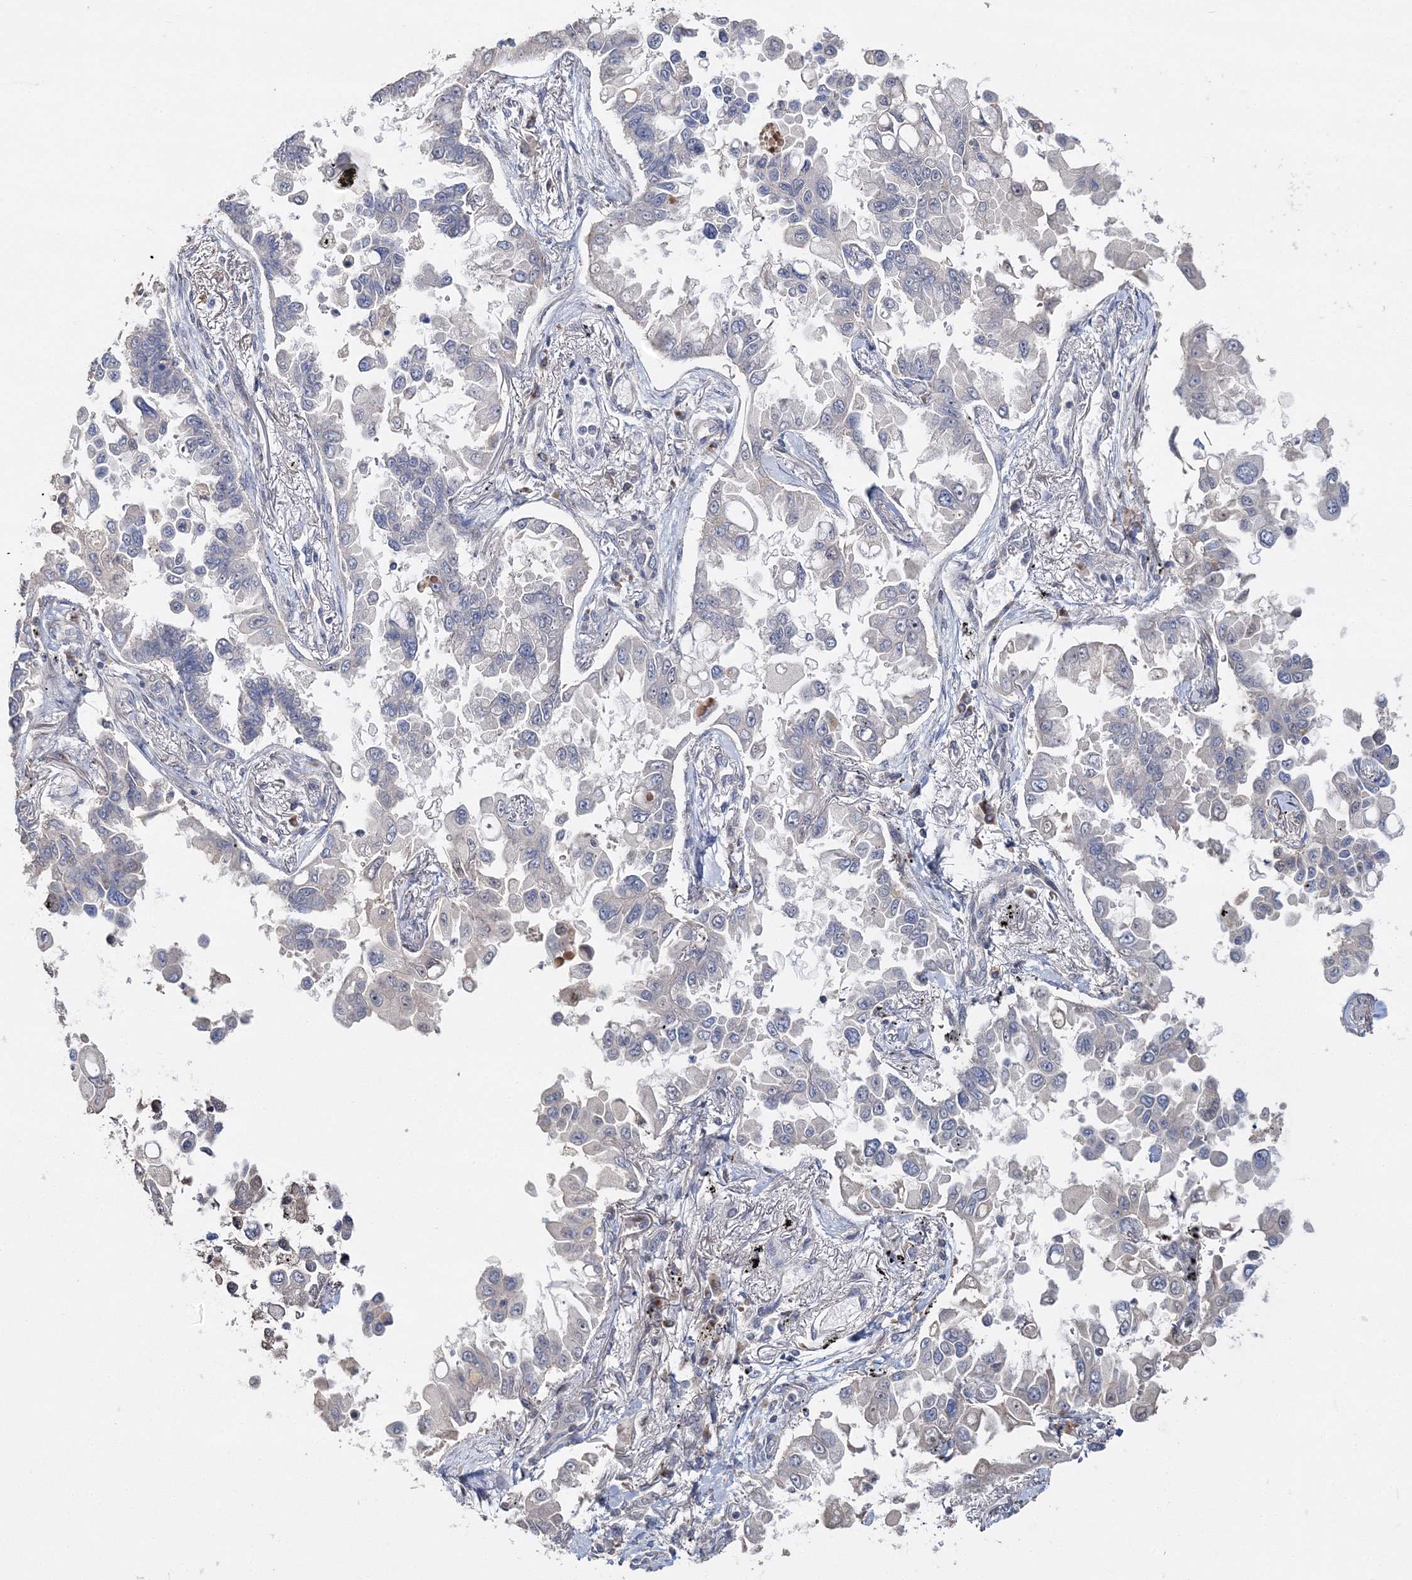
{"staining": {"intensity": "negative", "quantity": "none", "location": "none"}, "tissue": "lung cancer", "cell_type": "Tumor cells", "image_type": "cancer", "snomed": [{"axis": "morphology", "description": "Adenocarcinoma, NOS"}, {"axis": "topography", "description": "Lung"}], "caption": "Immunohistochemical staining of lung cancer demonstrates no significant staining in tumor cells.", "gene": "GJB5", "patient": {"sex": "female", "age": 67}}